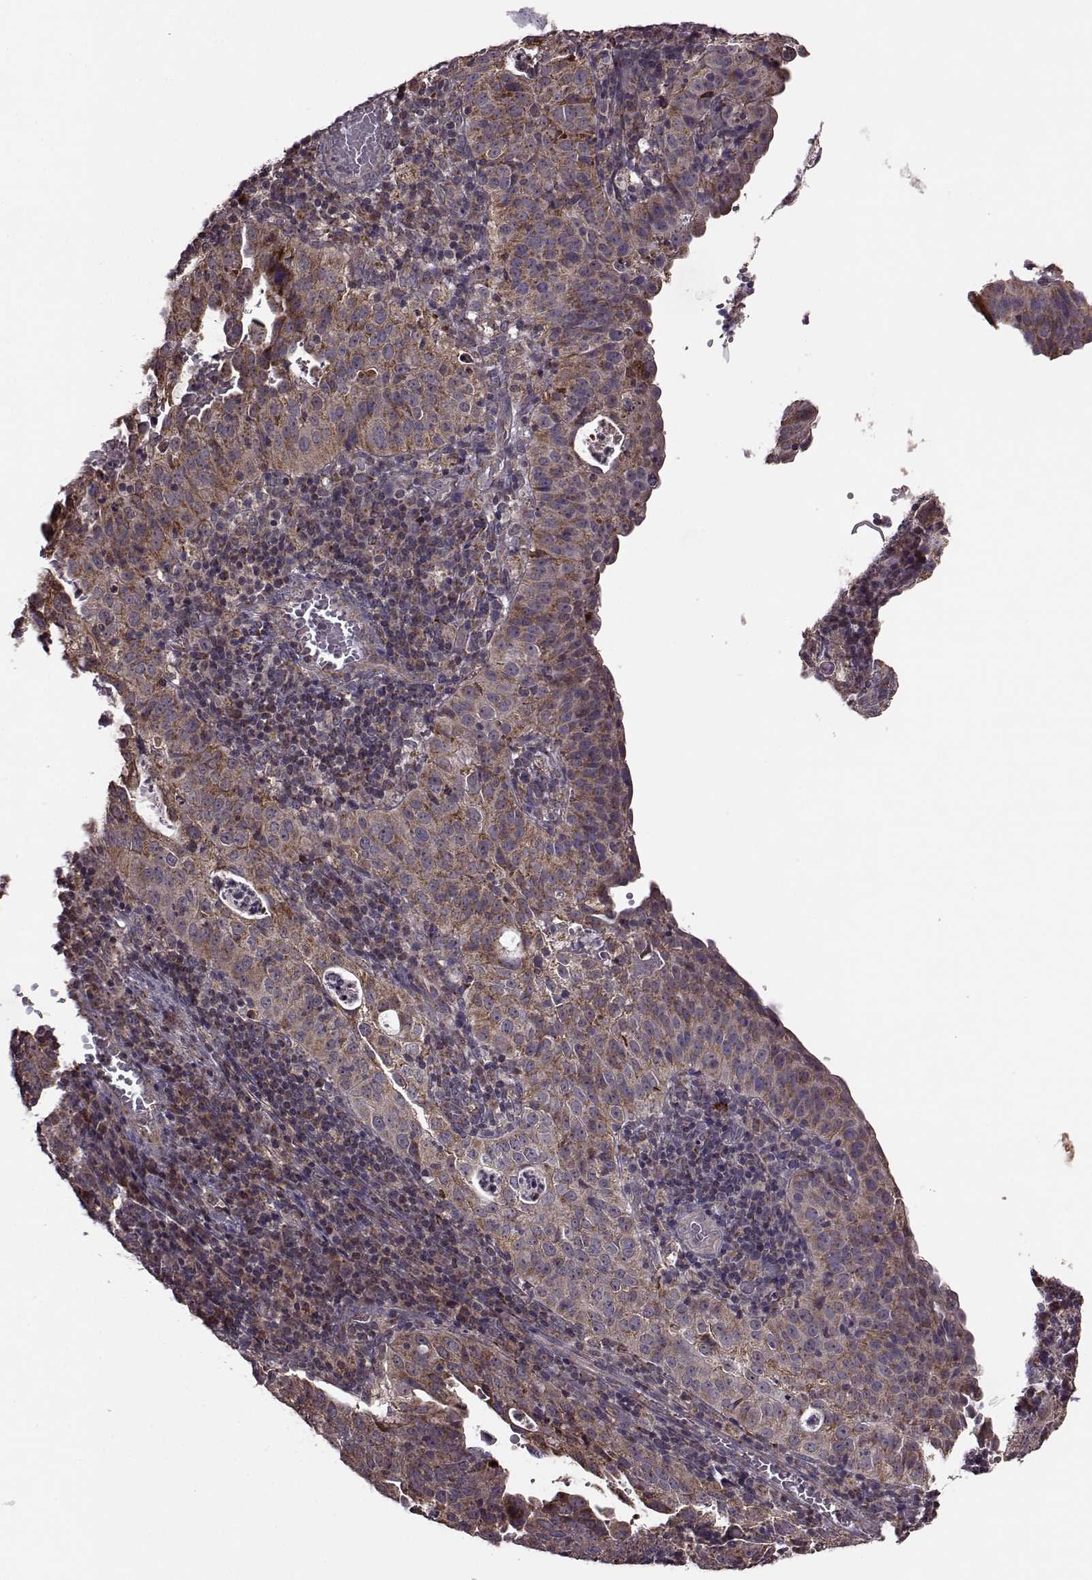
{"staining": {"intensity": "moderate", "quantity": ">75%", "location": "cytoplasmic/membranous"}, "tissue": "cervical cancer", "cell_type": "Tumor cells", "image_type": "cancer", "snomed": [{"axis": "morphology", "description": "Squamous cell carcinoma, NOS"}, {"axis": "topography", "description": "Cervix"}], "caption": "Moderate cytoplasmic/membranous expression for a protein is identified in about >75% of tumor cells of cervical cancer (squamous cell carcinoma) using IHC.", "gene": "PUDP", "patient": {"sex": "female", "age": 39}}